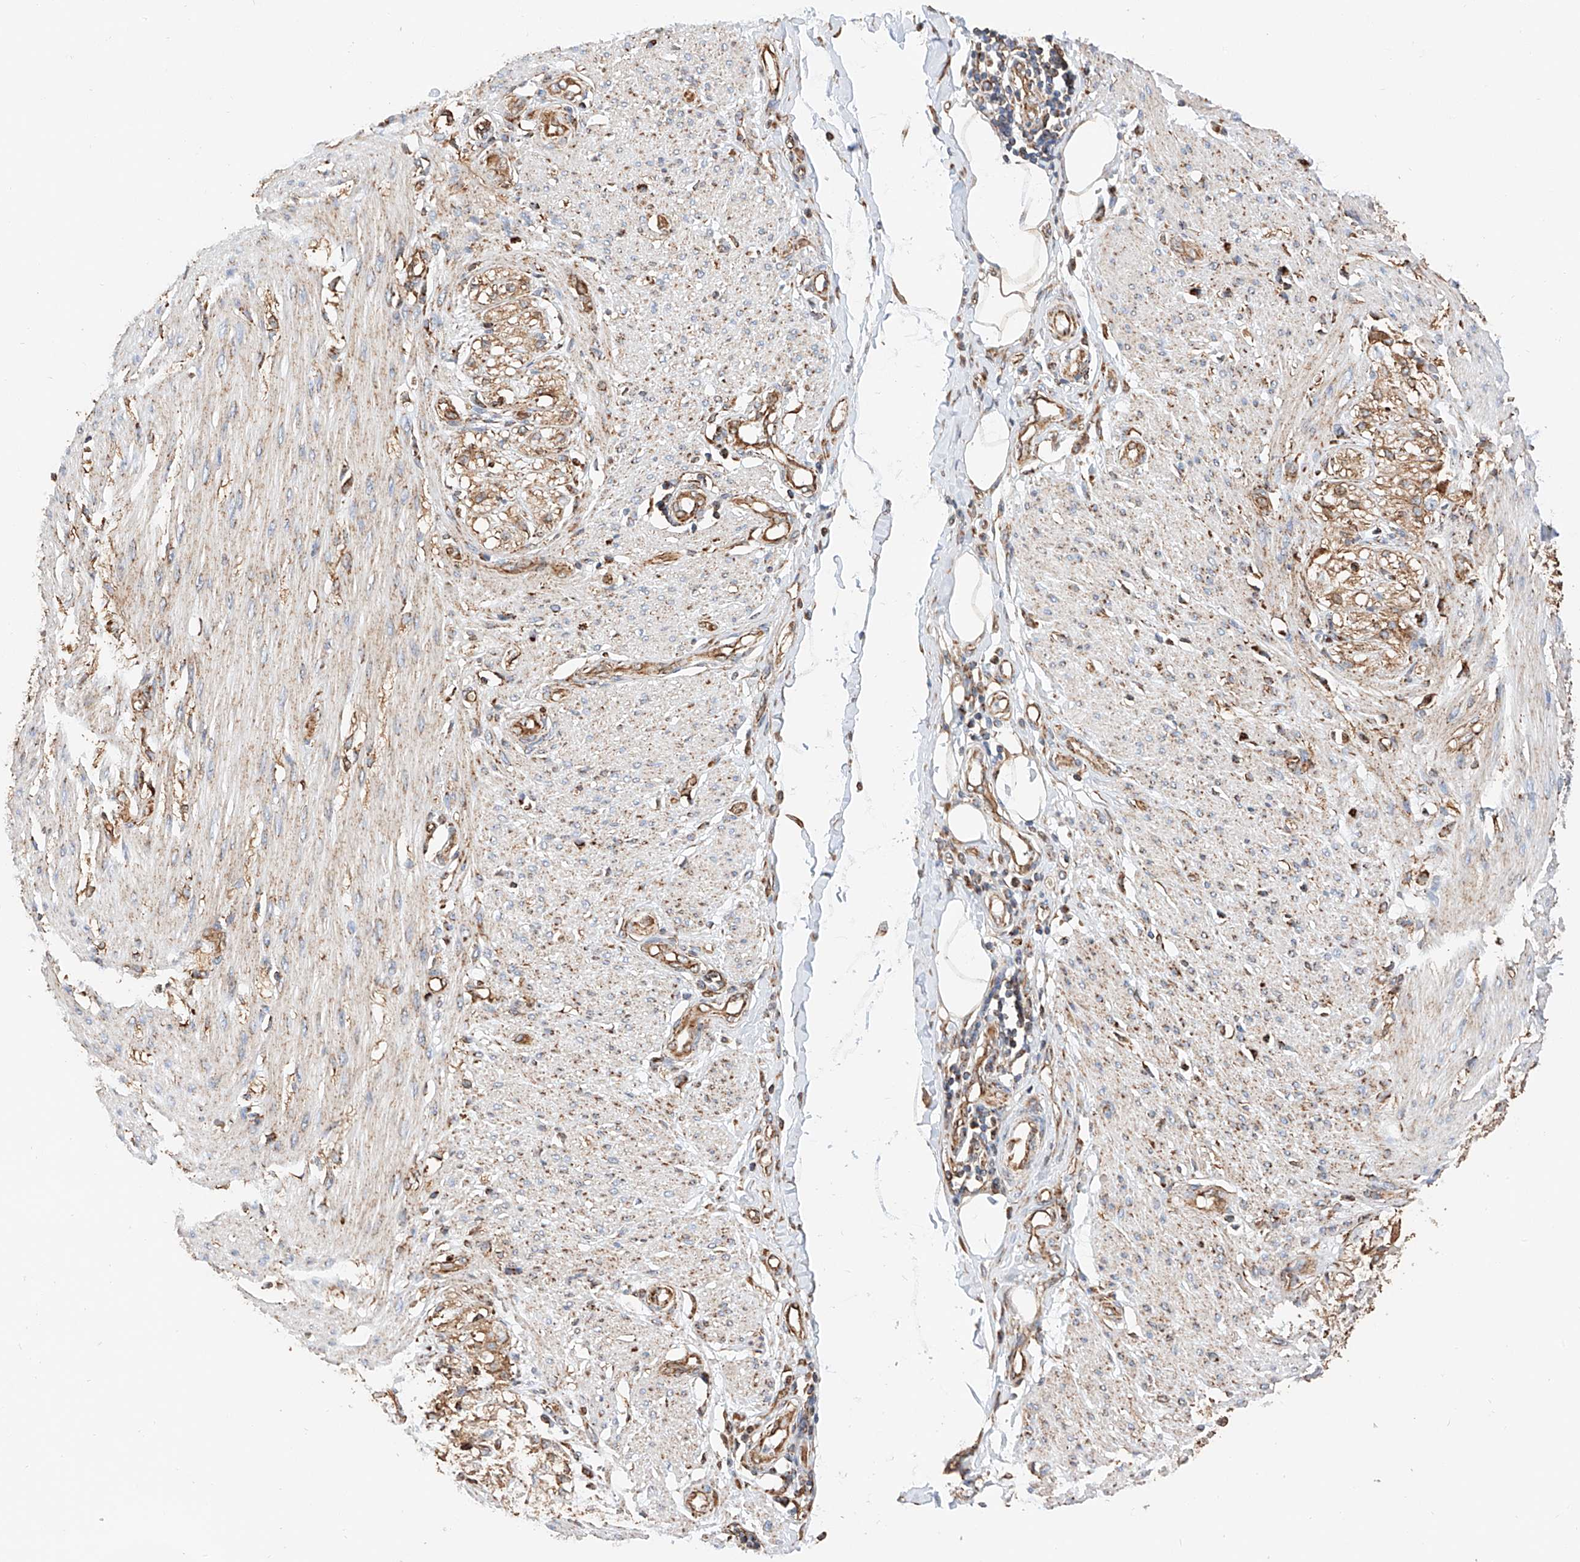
{"staining": {"intensity": "weak", "quantity": "25%-75%", "location": "cytoplasmic/membranous"}, "tissue": "smooth muscle", "cell_type": "Smooth muscle cells", "image_type": "normal", "snomed": [{"axis": "morphology", "description": "Normal tissue, NOS"}, {"axis": "morphology", "description": "Adenocarcinoma, NOS"}, {"axis": "topography", "description": "Colon"}, {"axis": "topography", "description": "Peripheral nerve tissue"}], "caption": "Protein staining of benign smooth muscle demonstrates weak cytoplasmic/membranous staining in about 25%-75% of smooth muscle cells.", "gene": "NDUFV3", "patient": {"sex": "male", "age": 14}}